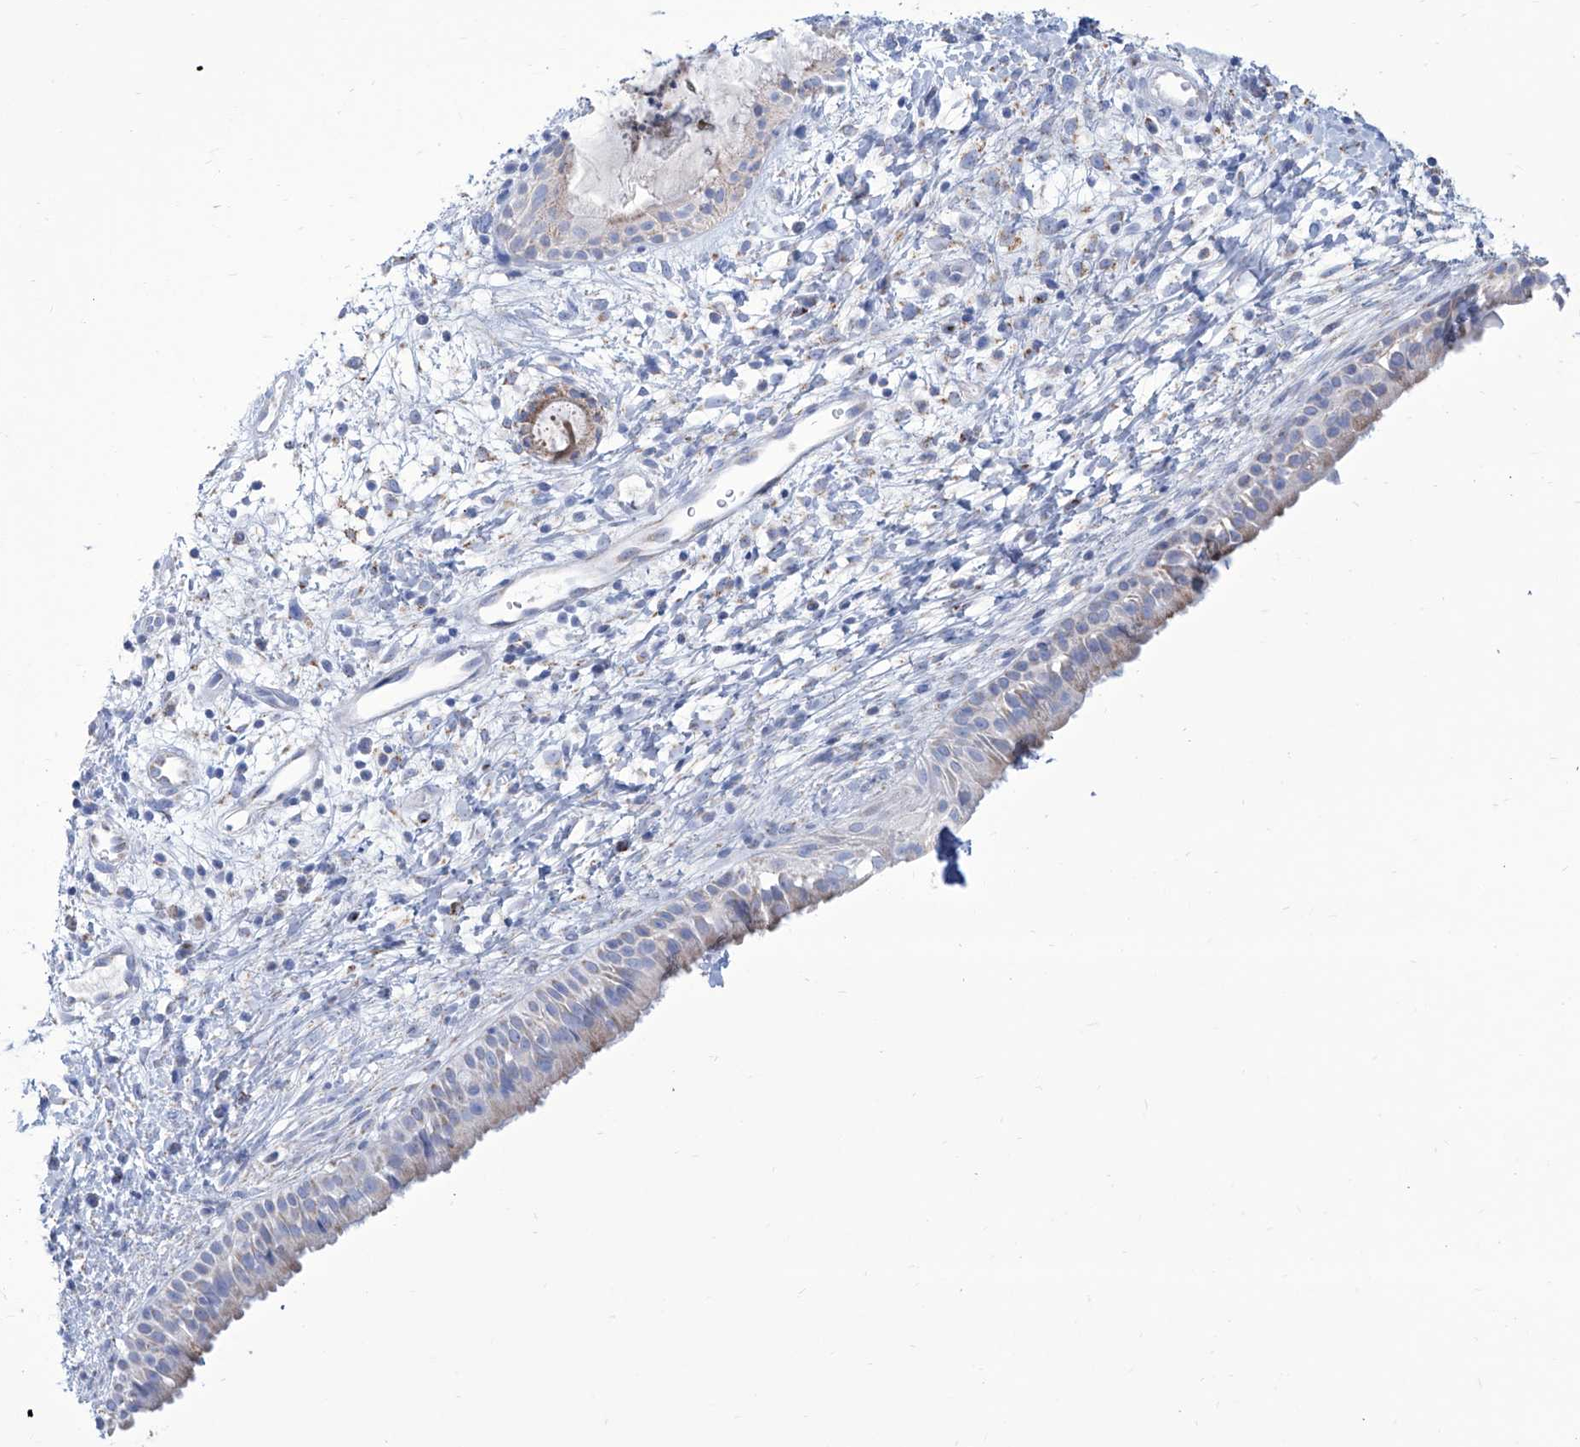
{"staining": {"intensity": "weak", "quantity": "25%-75%", "location": "cytoplasmic/membranous"}, "tissue": "nasopharynx", "cell_type": "Respiratory epithelial cells", "image_type": "normal", "snomed": [{"axis": "morphology", "description": "Normal tissue, NOS"}, {"axis": "topography", "description": "Nasopharynx"}], "caption": "Nasopharynx was stained to show a protein in brown. There is low levels of weak cytoplasmic/membranous positivity in approximately 25%-75% of respiratory epithelial cells. (DAB = brown stain, brightfield microscopy at high magnification).", "gene": "ALDH6A1", "patient": {"sex": "male", "age": 22}}